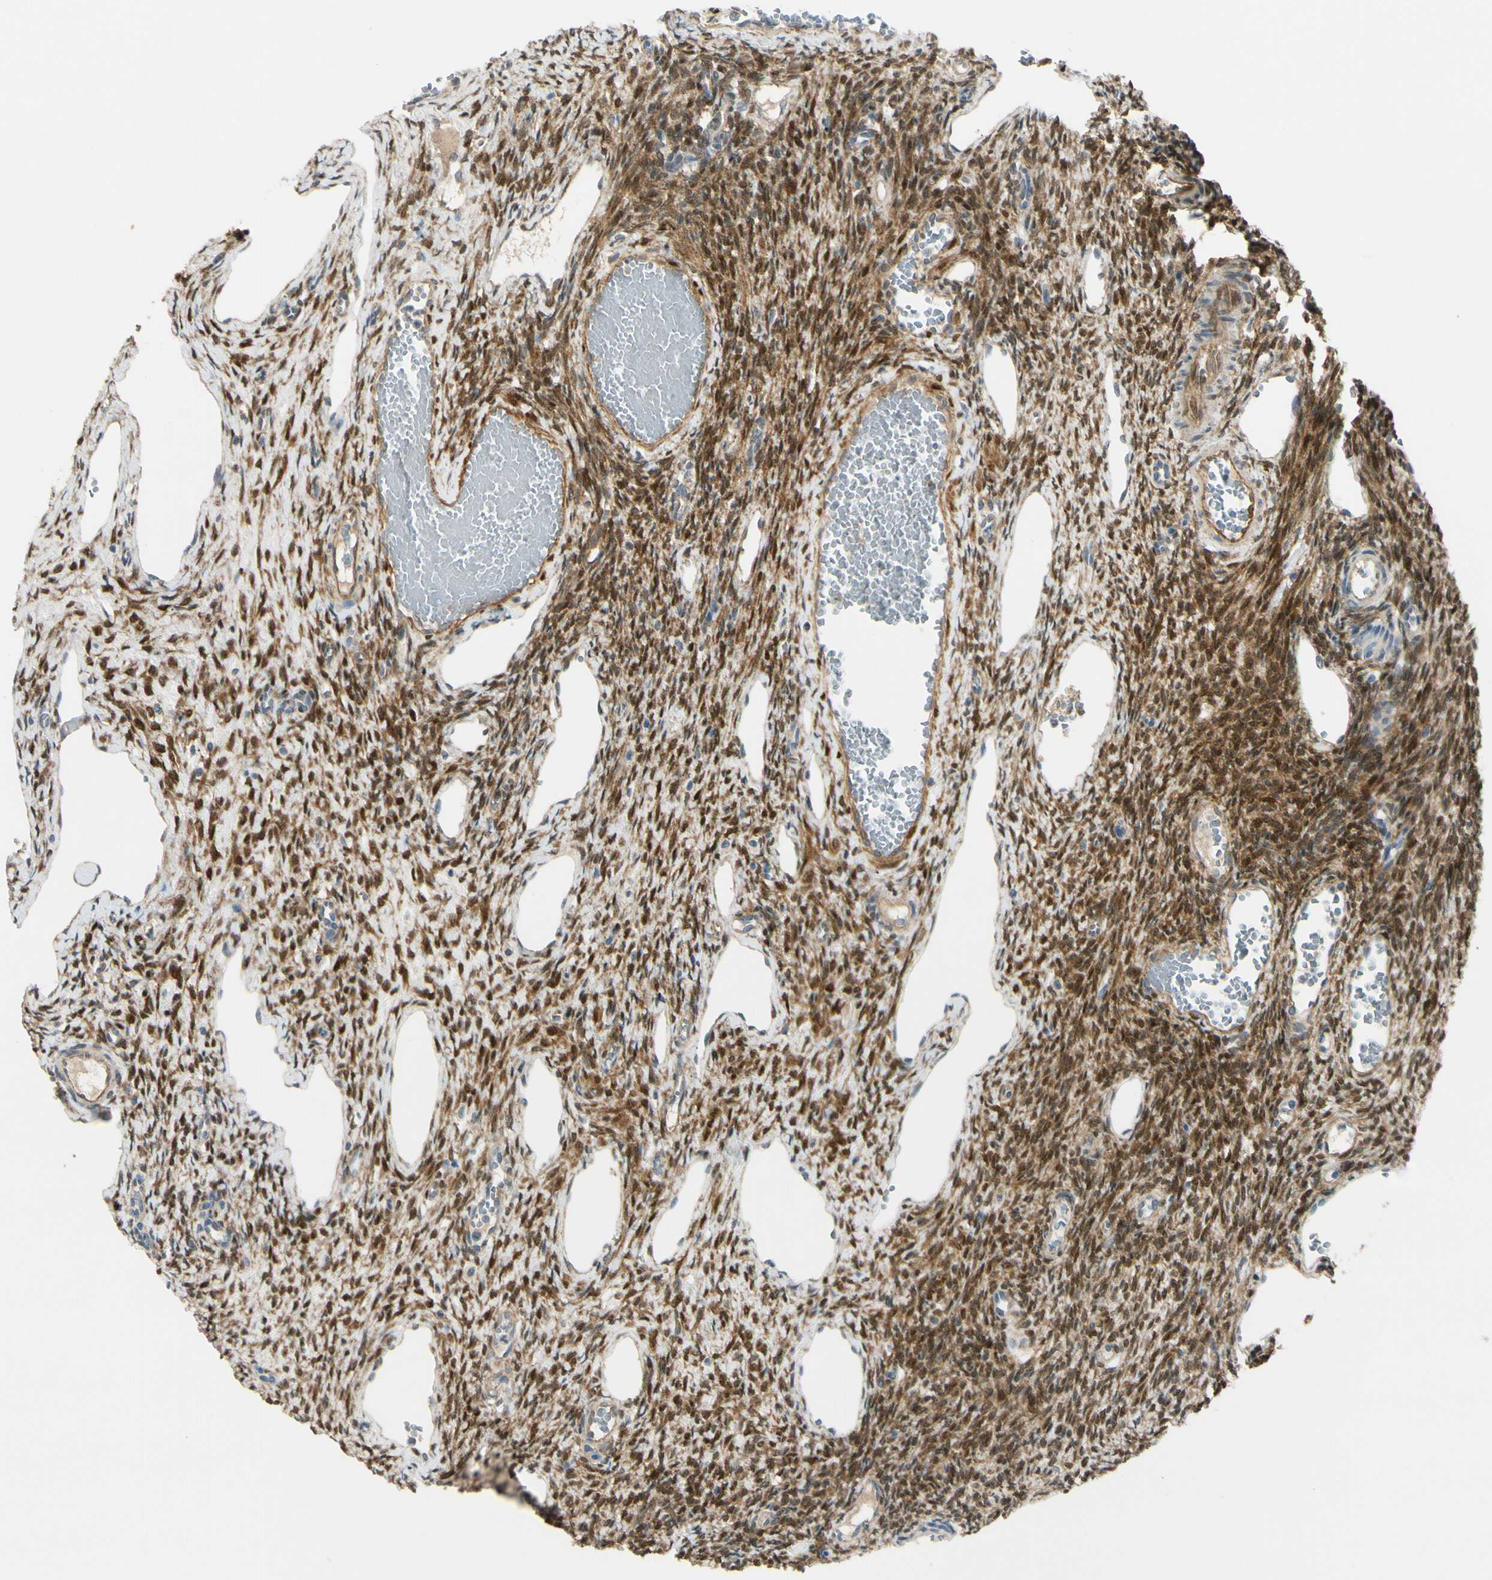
{"staining": {"intensity": "moderate", "quantity": "25%-75%", "location": "cytoplasmic/membranous,nuclear"}, "tissue": "ovary", "cell_type": "Ovarian stroma cells", "image_type": "normal", "snomed": [{"axis": "morphology", "description": "Normal tissue, NOS"}, {"axis": "topography", "description": "Ovary"}], "caption": "Immunohistochemistry of unremarkable ovary exhibits medium levels of moderate cytoplasmic/membranous,nuclear staining in approximately 25%-75% of ovarian stroma cells.", "gene": "FHL2", "patient": {"sex": "female", "age": 33}}